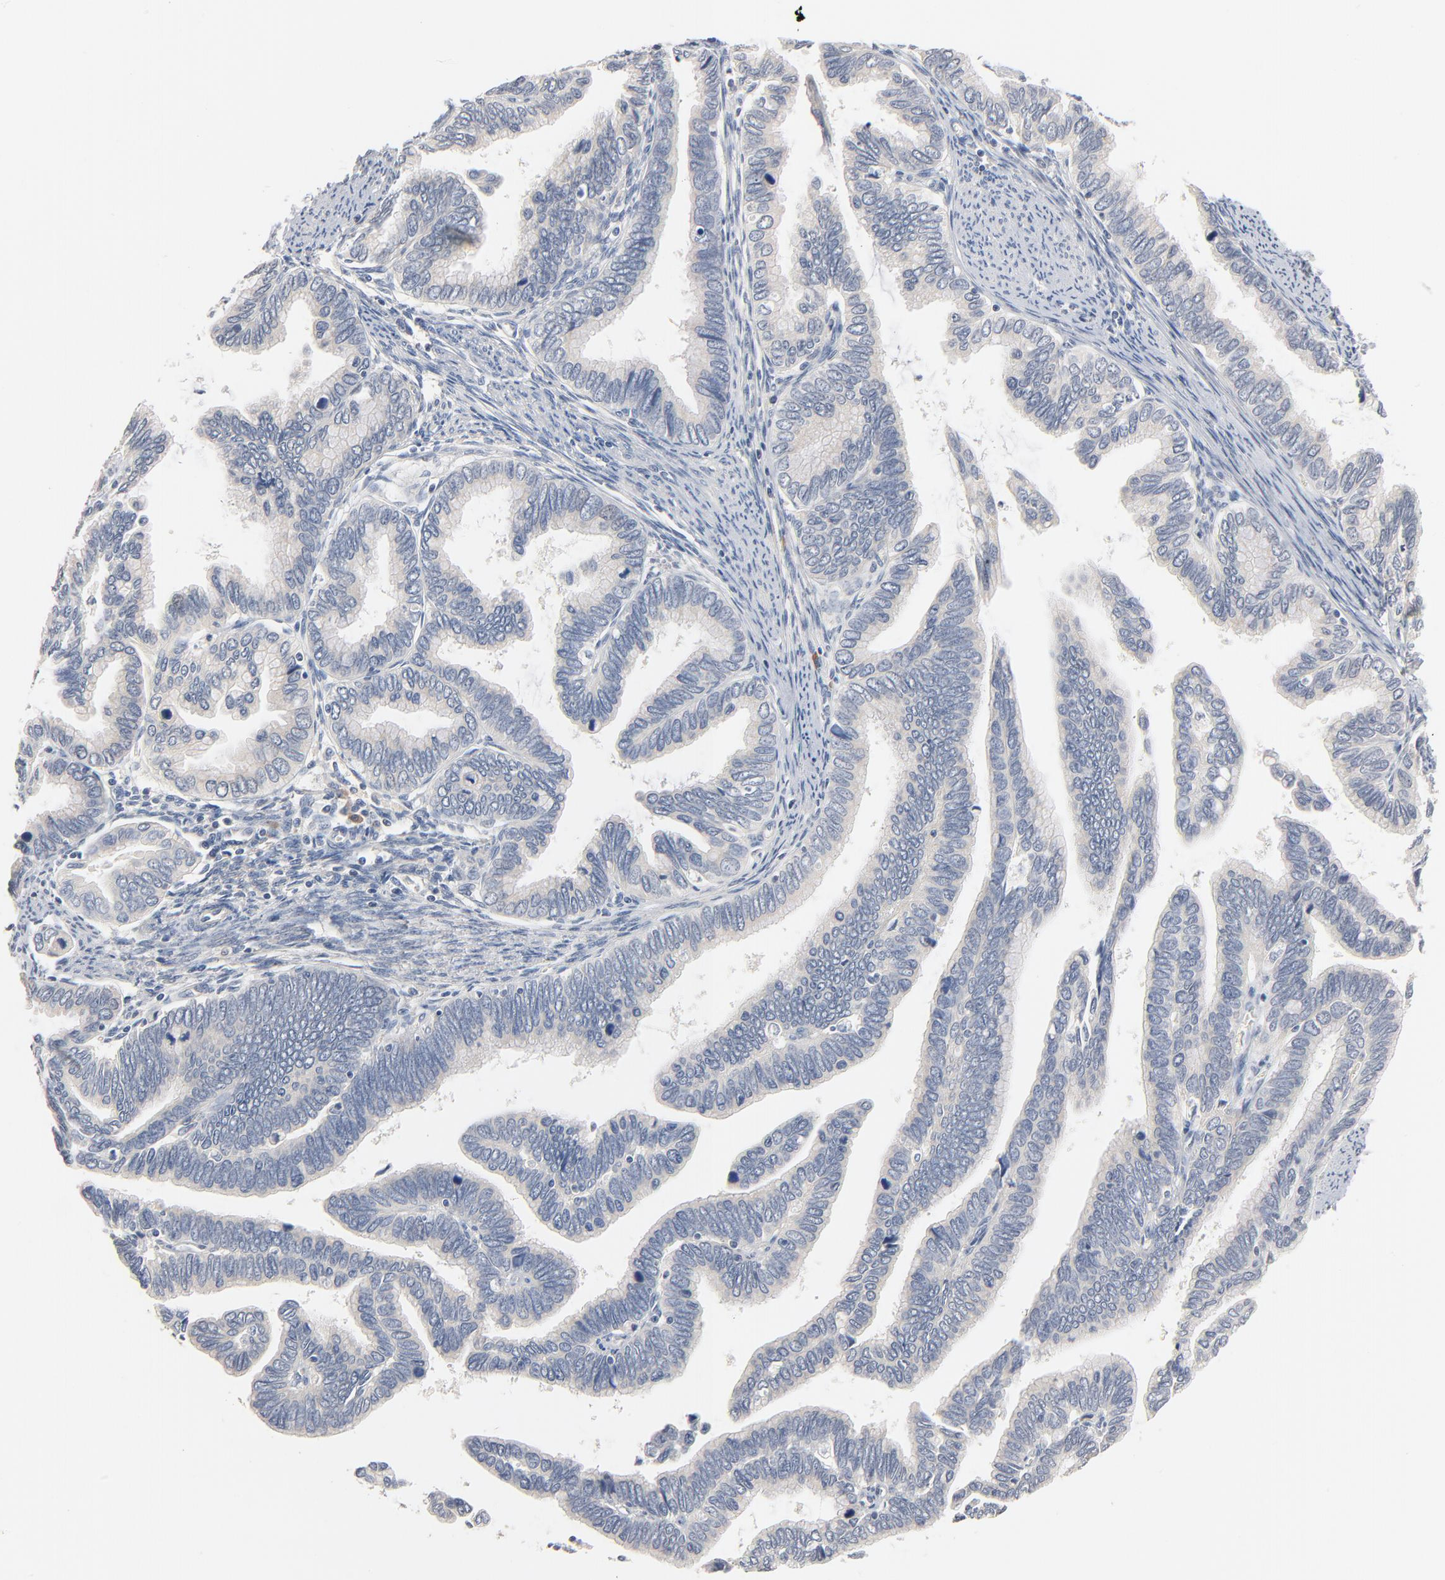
{"staining": {"intensity": "negative", "quantity": "none", "location": "none"}, "tissue": "cervical cancer", "cell_type": "Tumor cells", "image_type": "cancer", "snomed": [{"axis": "morphology", "description": "Adenocarcinoma, NOS"}, {"axis": "topography", "description": "Cervix"}], "caption": "Immunohistochemistry (IHC) micrograph of human cervical adenocarcinoma stained for a protein (brown), which displays no expression in tumor cells. (DAB immunohistochemistry with hematoxylin counter stain).", "gene": "ZDHHC8", "patient": {"sex": "female", "age": 49}}